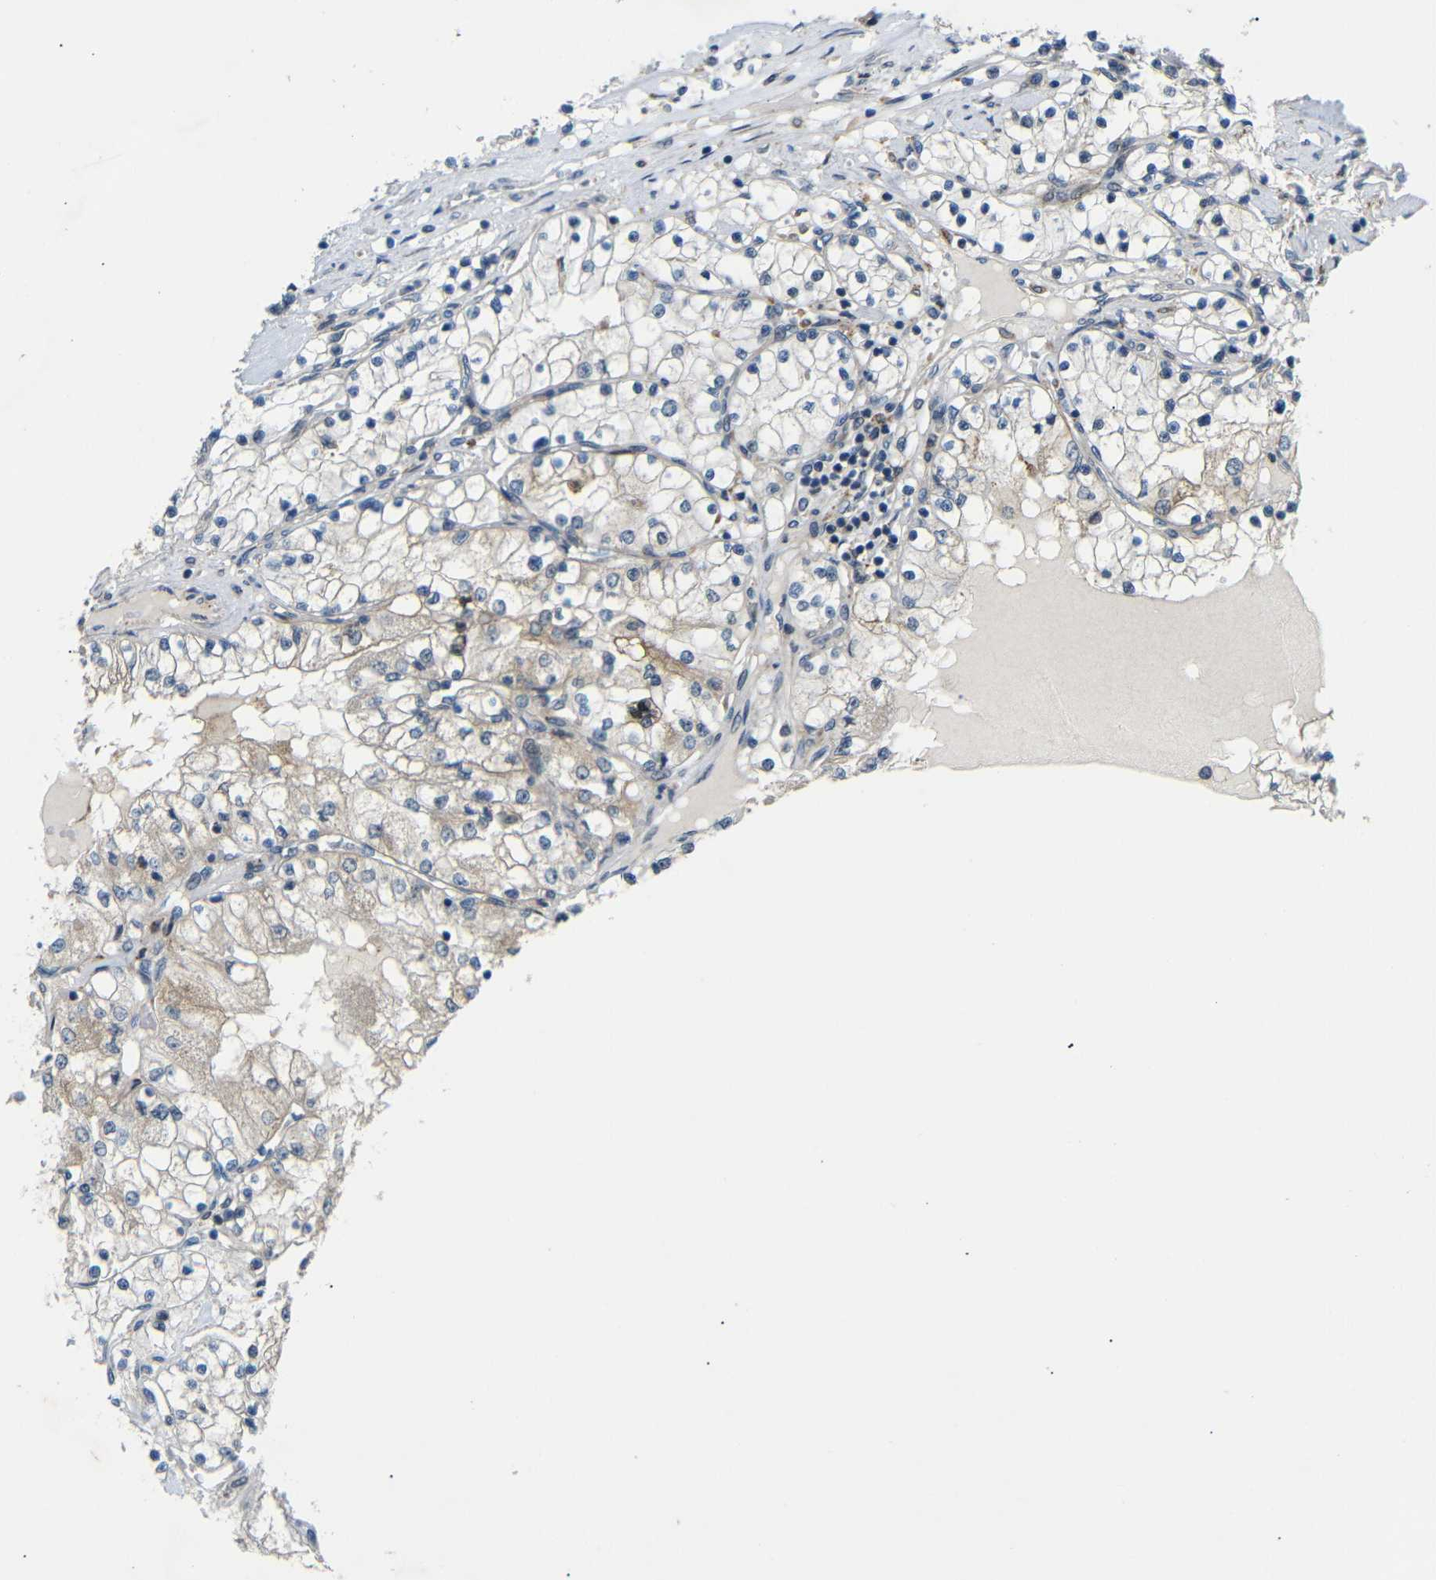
{"staining": {"intensity": "weak", "quantity": "<25%", "location": "cytoplasmic/membranous"}, "tissue": "renal cancer", "cell_type": "Tumor cells", "image_type": "cancer", "snomed": [{"axis": "morphology", "description": "Adenocarcinoma, NOS"}, {"axis": "topography", "description": "Kidney"}], "caption": "This is a histopathology image of IHC staining of adenocarcinoma (renal), which shows no positivity in tumor cells. The staining was performed using DAB to visualize the protein expression in brown, while the nuclei were stained in blue with hematoxylin (Magnification: 20x).", "gene": "SYDE1", "patient": {"sex": "male", "age": 68}}